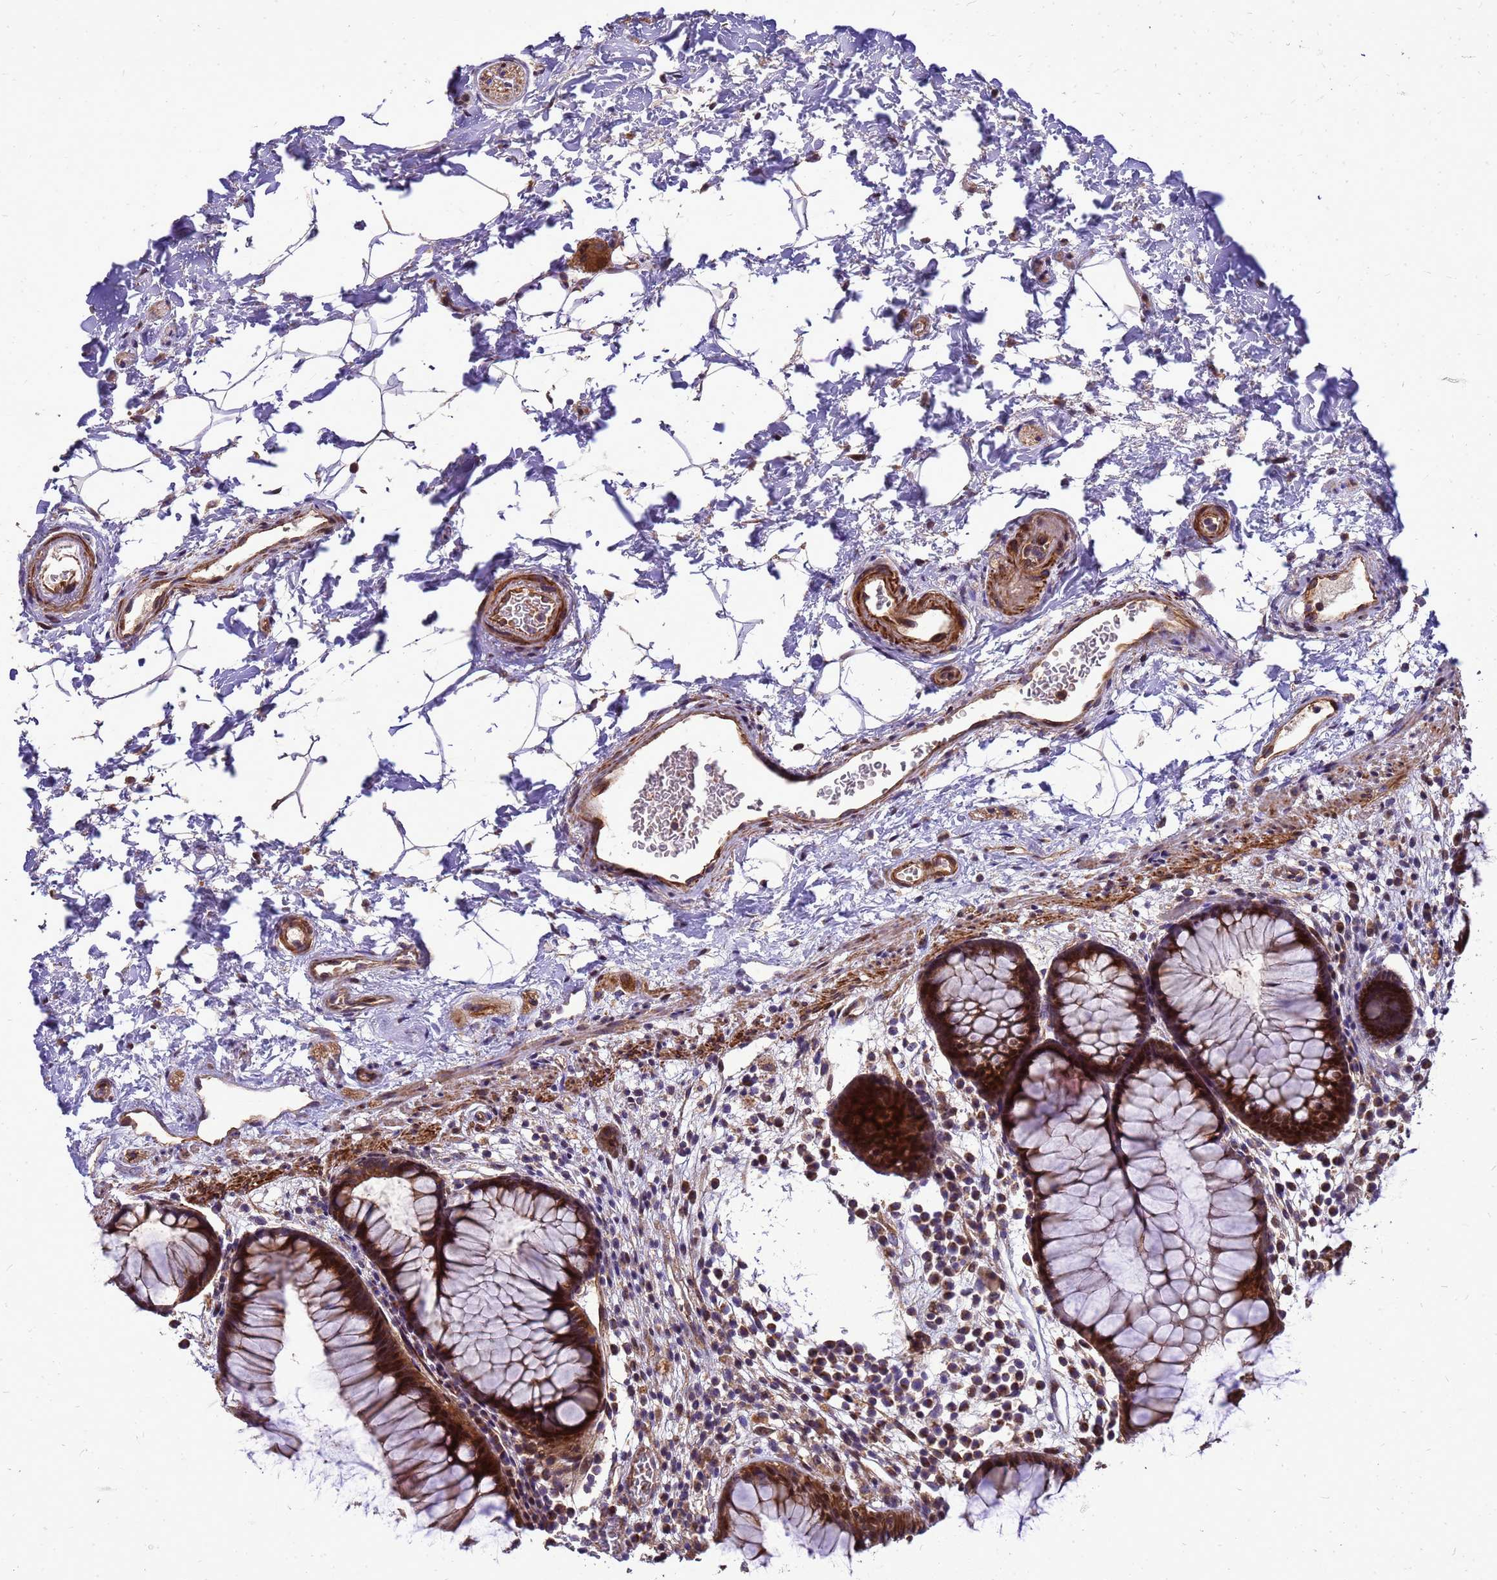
{"staining": {"intensity": "strong", "quantity": ">75%", "location": "cytoplasmic/membranous"}, "tissue": "rectum", "cell_type": "Glandular cells", "image_type": "normal", "snomed": [{"axis": "morphology", "description": "Normal tissue, NOS"}, {"axis": "topography", "description": "Rectum"}], "caption": "Rectum stained for a protein shows strong cytoplasmic/membranous positivity in glandular cells.", "gene": "RSPRY1", "patient": {"sex": "male", "age": 51}}